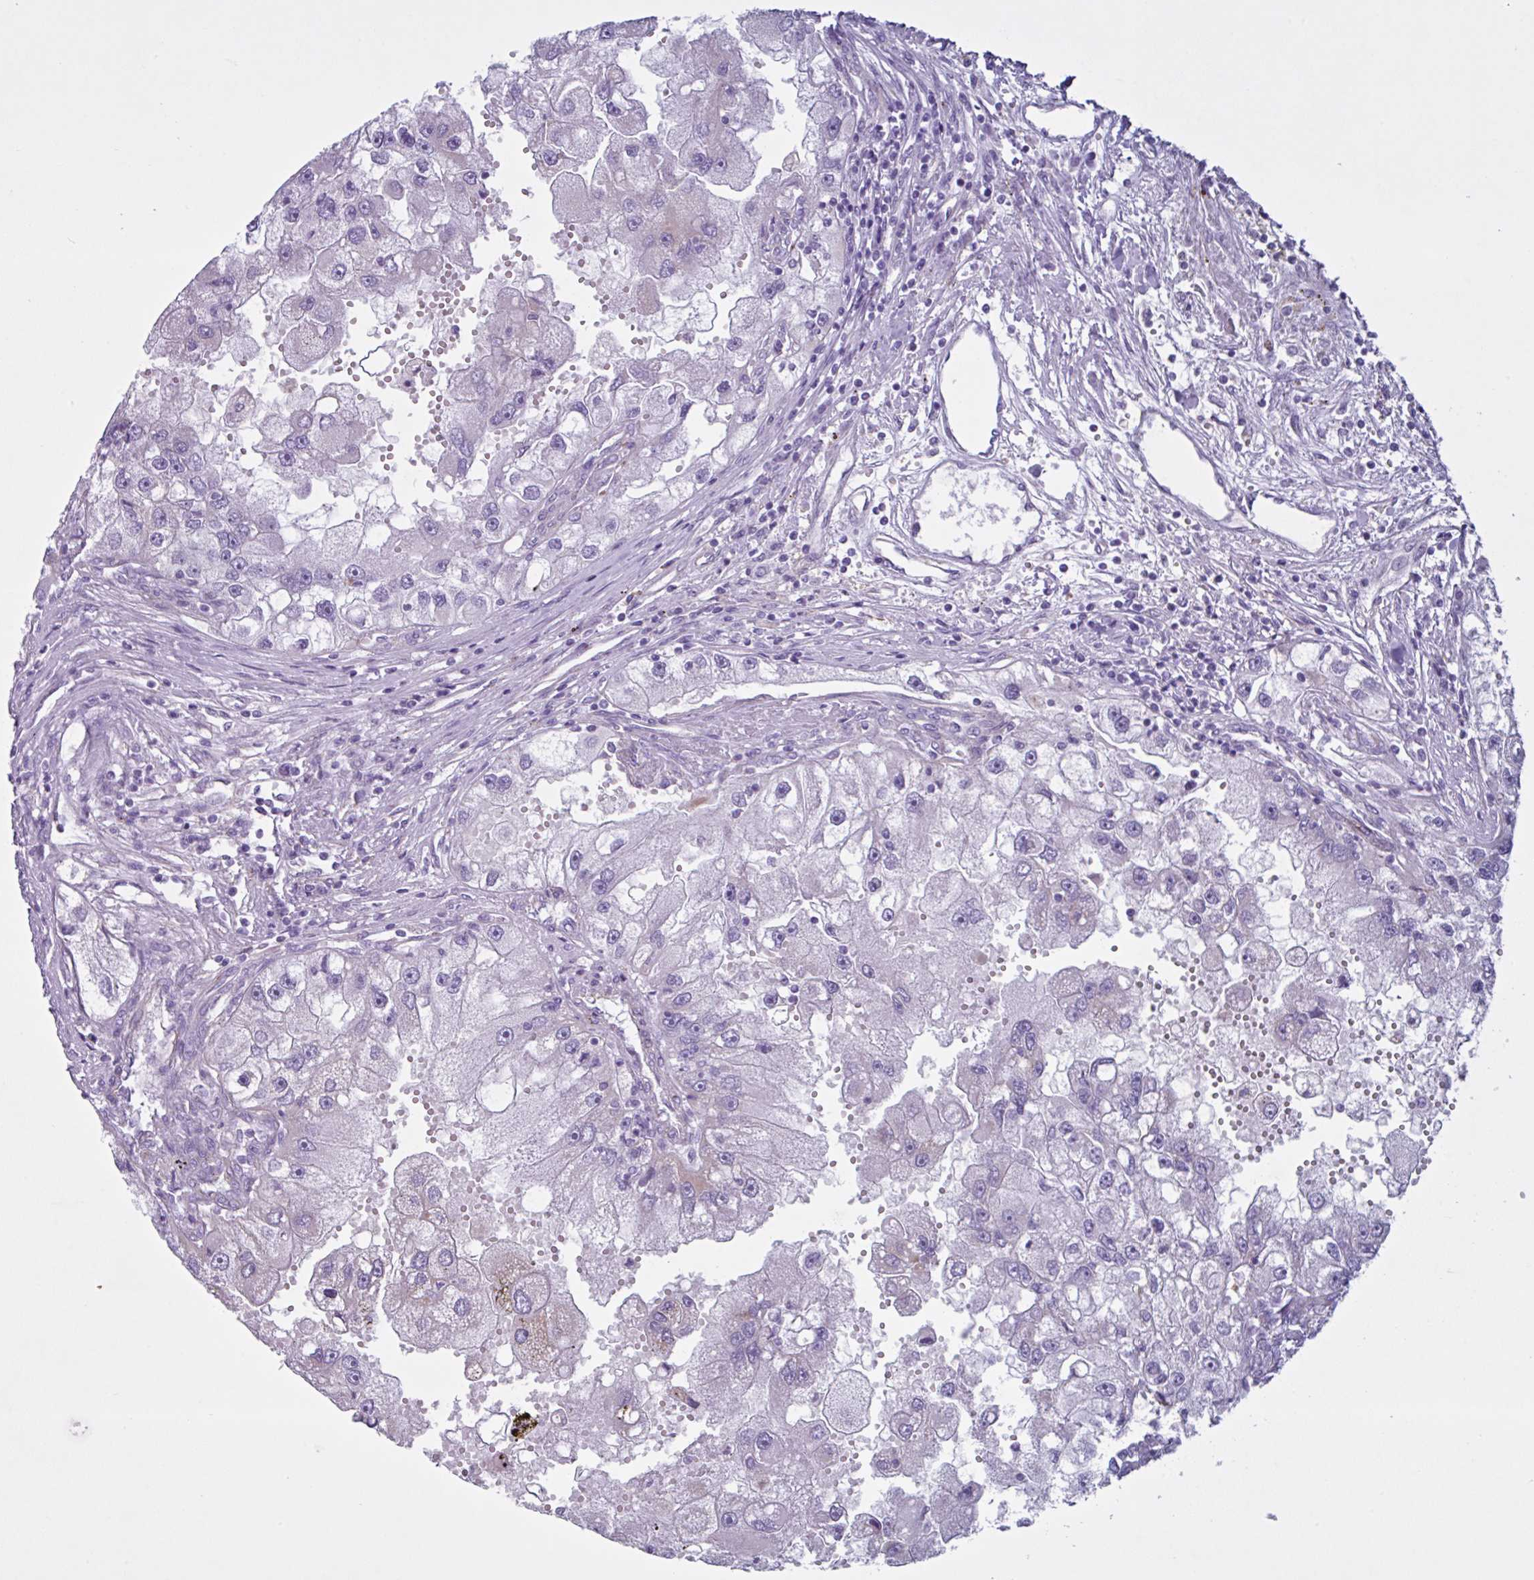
{"staining": {"intensity": "weak", "quantity": "<25%", "location": "cytoplasmic/membranous"}, "tissue": "renal cancer", "cell_type": "Tumor cells", "image_type": "cancer", "snomed": [{"axis": "morphology", "description": "Adenocarcinoma, NOS"}, {"axis": "topography", "description": "Kidney"}], "caption": "Protein analysis of renal cancer demonstrates no significant staining in tumor cells. (DAB IHC, high magnification).", "gene": "TMEM86B", "patient": {"sex": "male", "age": 63}}